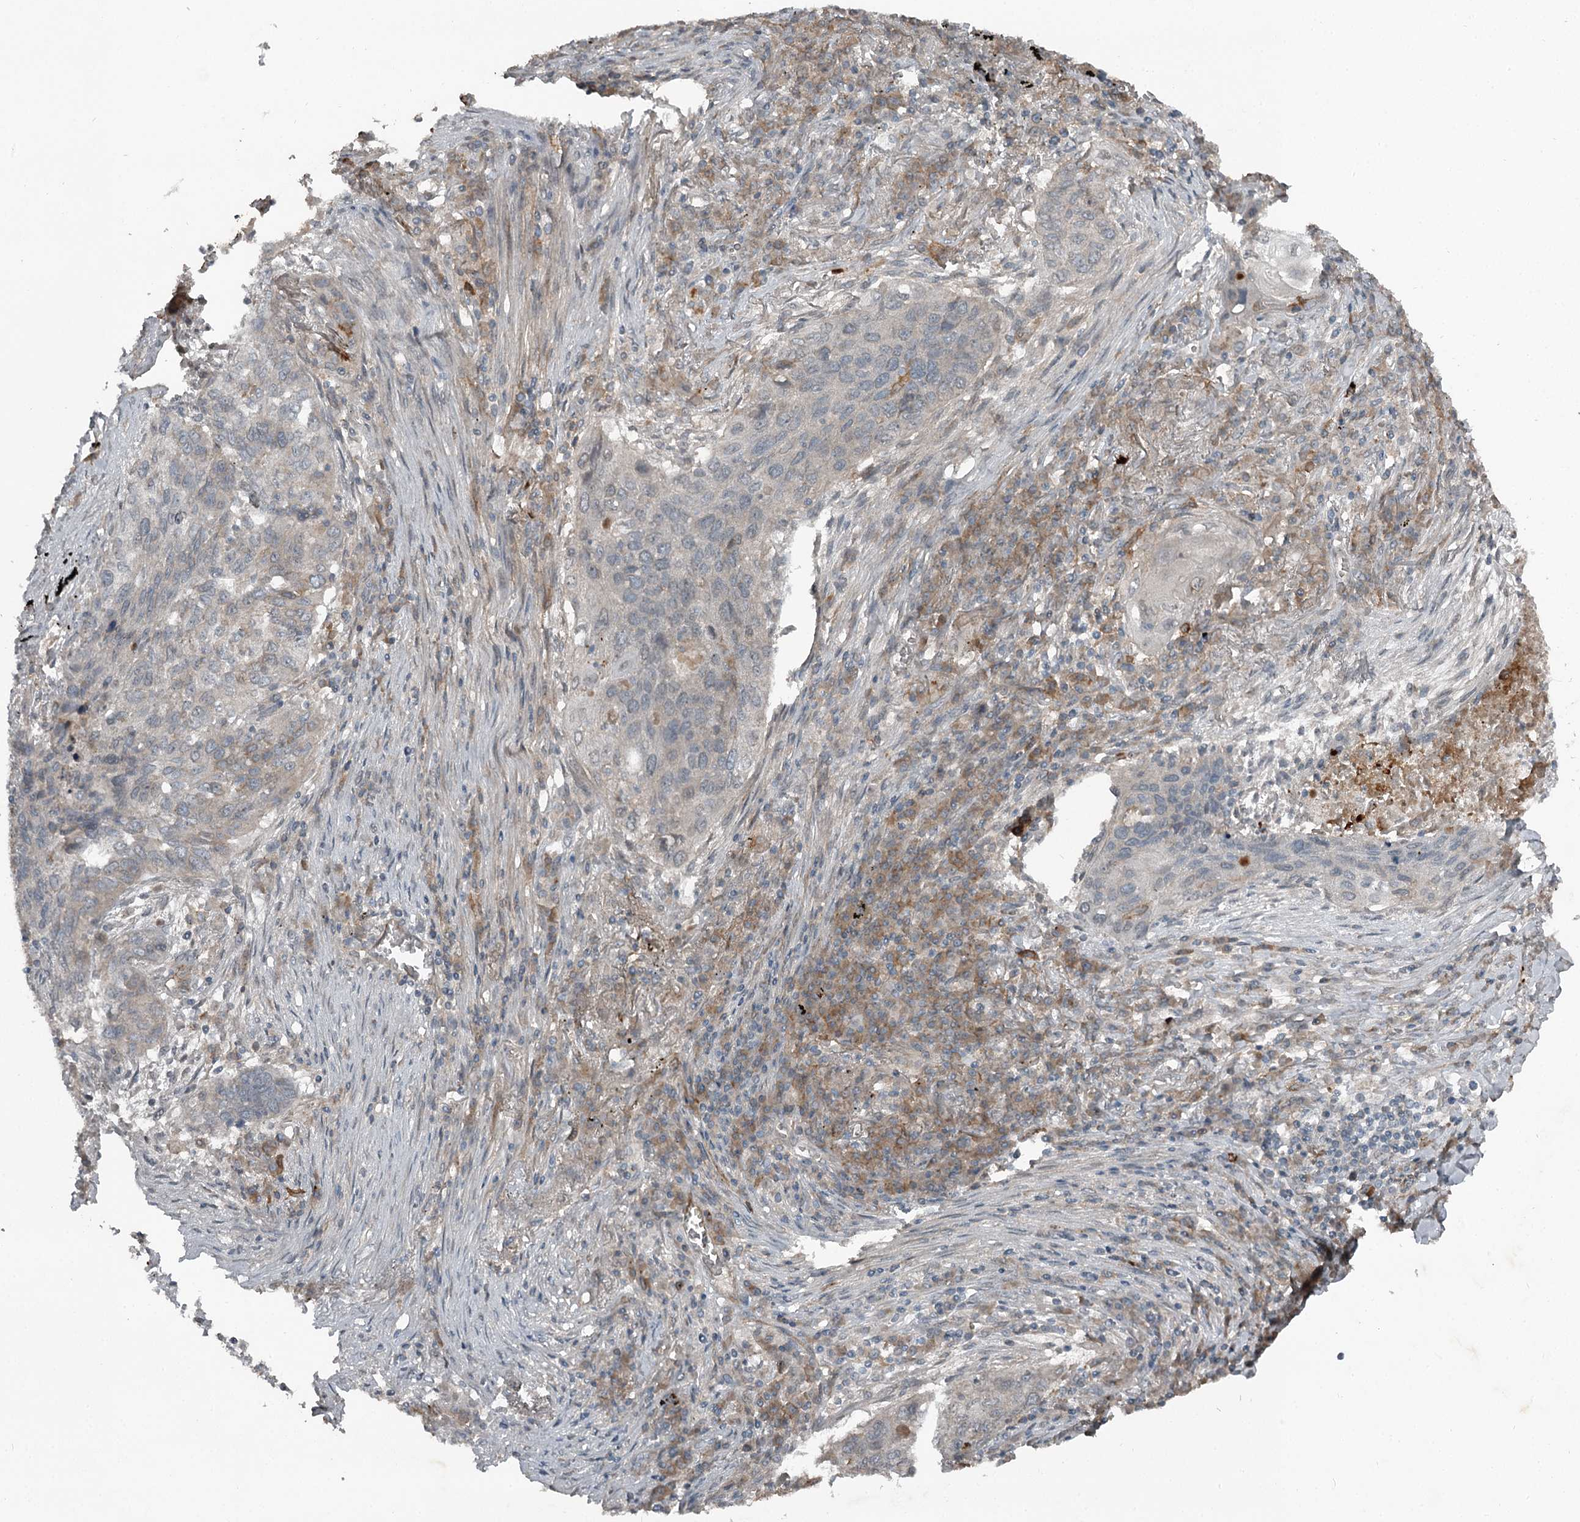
{"staining": {"intensity": "negative", "quantity": "none", "location": "none"}, "tissue": "lung cancer", "cell_type": "Tumor cells", "image_type": "cancer", "snomed": [{"axis": "morphology", "description": "Squamous cell carcinoma, NOS"}, {"axis": "topography", "description": "Lung"}], "caption": "Immunohistochemistry photomicrograph of neoplastic tissue: squamous cell carcinoma (lung) stained with DAB (3,3'-diaminobenzidine) exhibits no significant protein staining in tumor cells. (IHC, brightfield microscopy, high magnification).", "gene": "SLC39A8", "patient": {"sex": "female", "age": 63}}